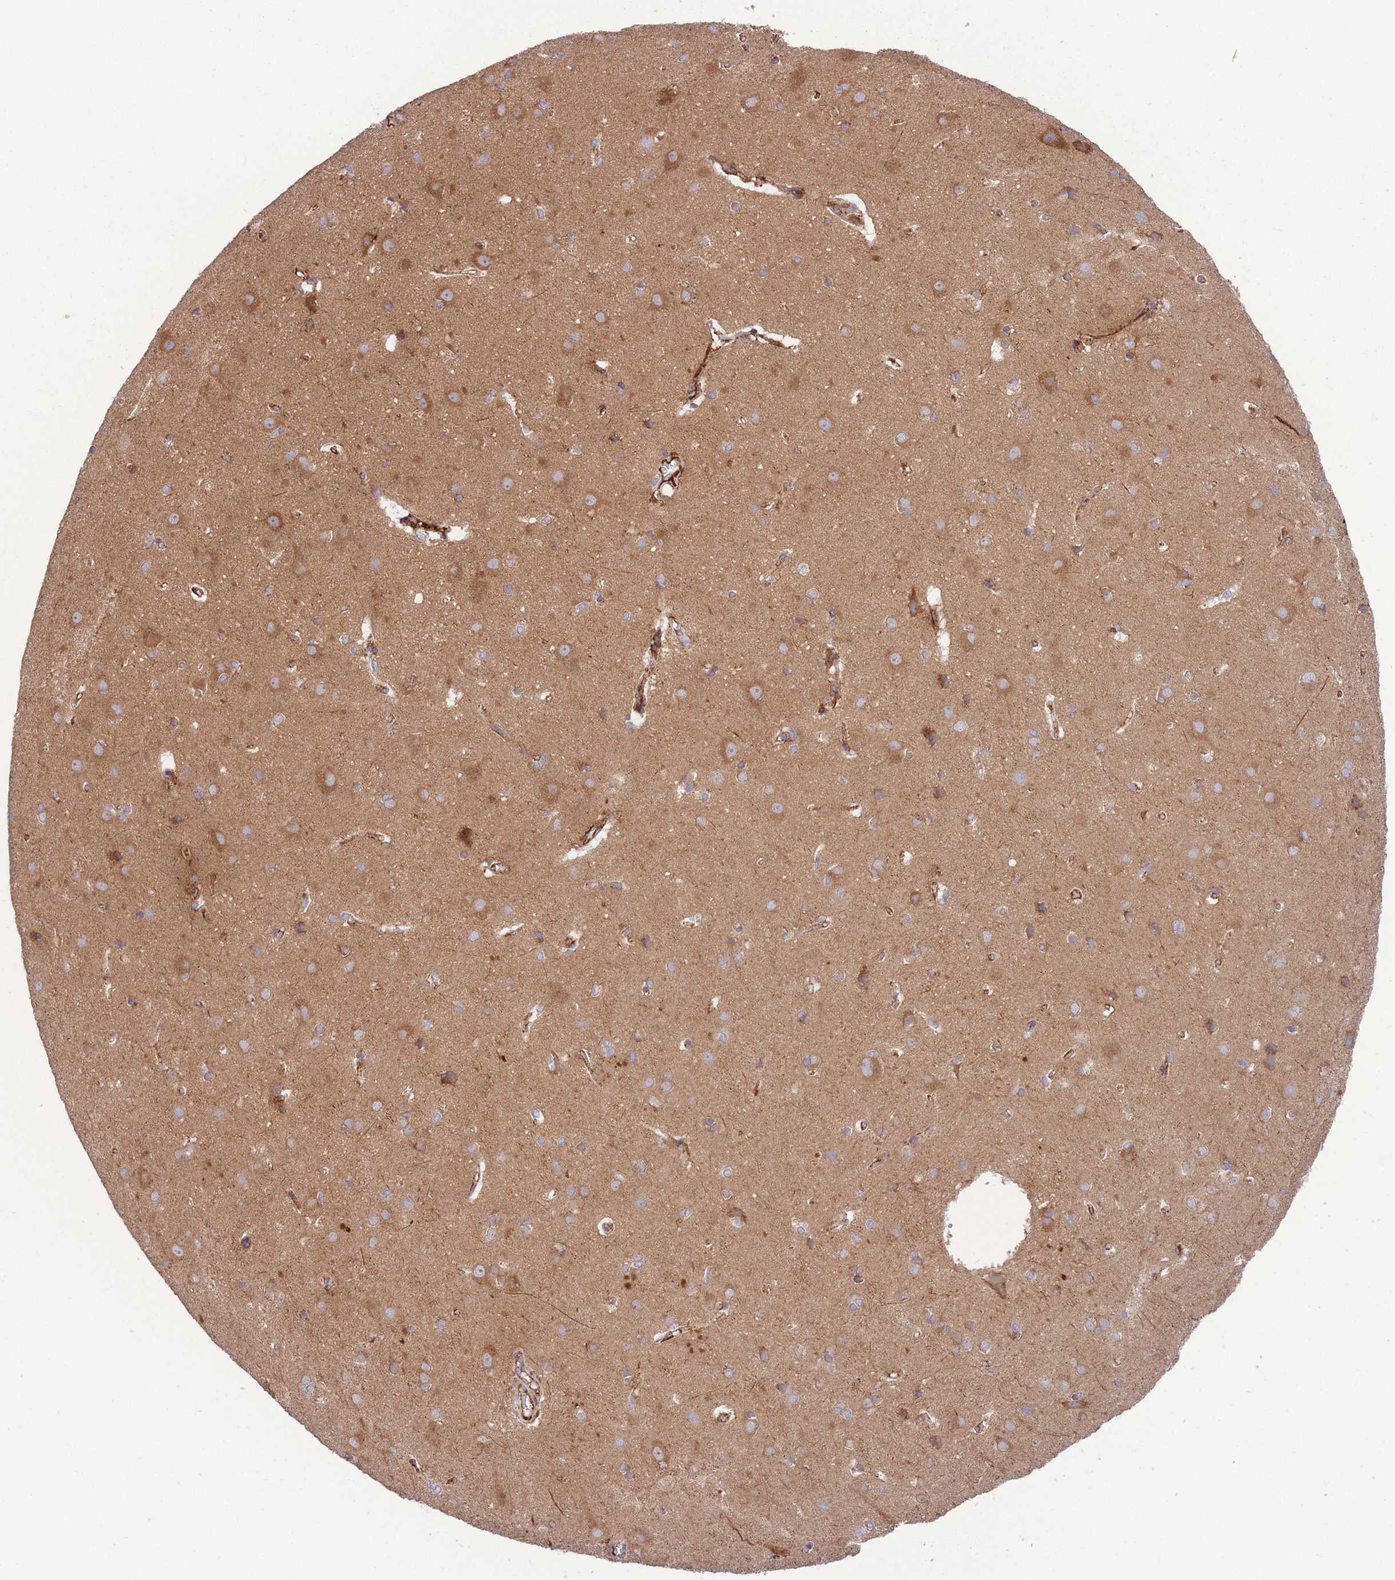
{"staining": {"intensity": "moderate", "quantity": ">75%", "location": "cytoplasmic/membranous"}, "tissue": "cerebral cortex", "cell_type": "Endothelial cells", "image_type": "normal", "snomed": [{"axis": "morphology", "description": "Normal tissue, NOS"}, {"axis": "topography", "description": "Cerebral cortex"}], "caption": "Moderate cytoplasmic/membranous positivity is appreciated in approximately >75% of endothelial cells in benign cerebral cortex.", "gene": "CISH", "patient": {"sex": "male", "age": 37}}